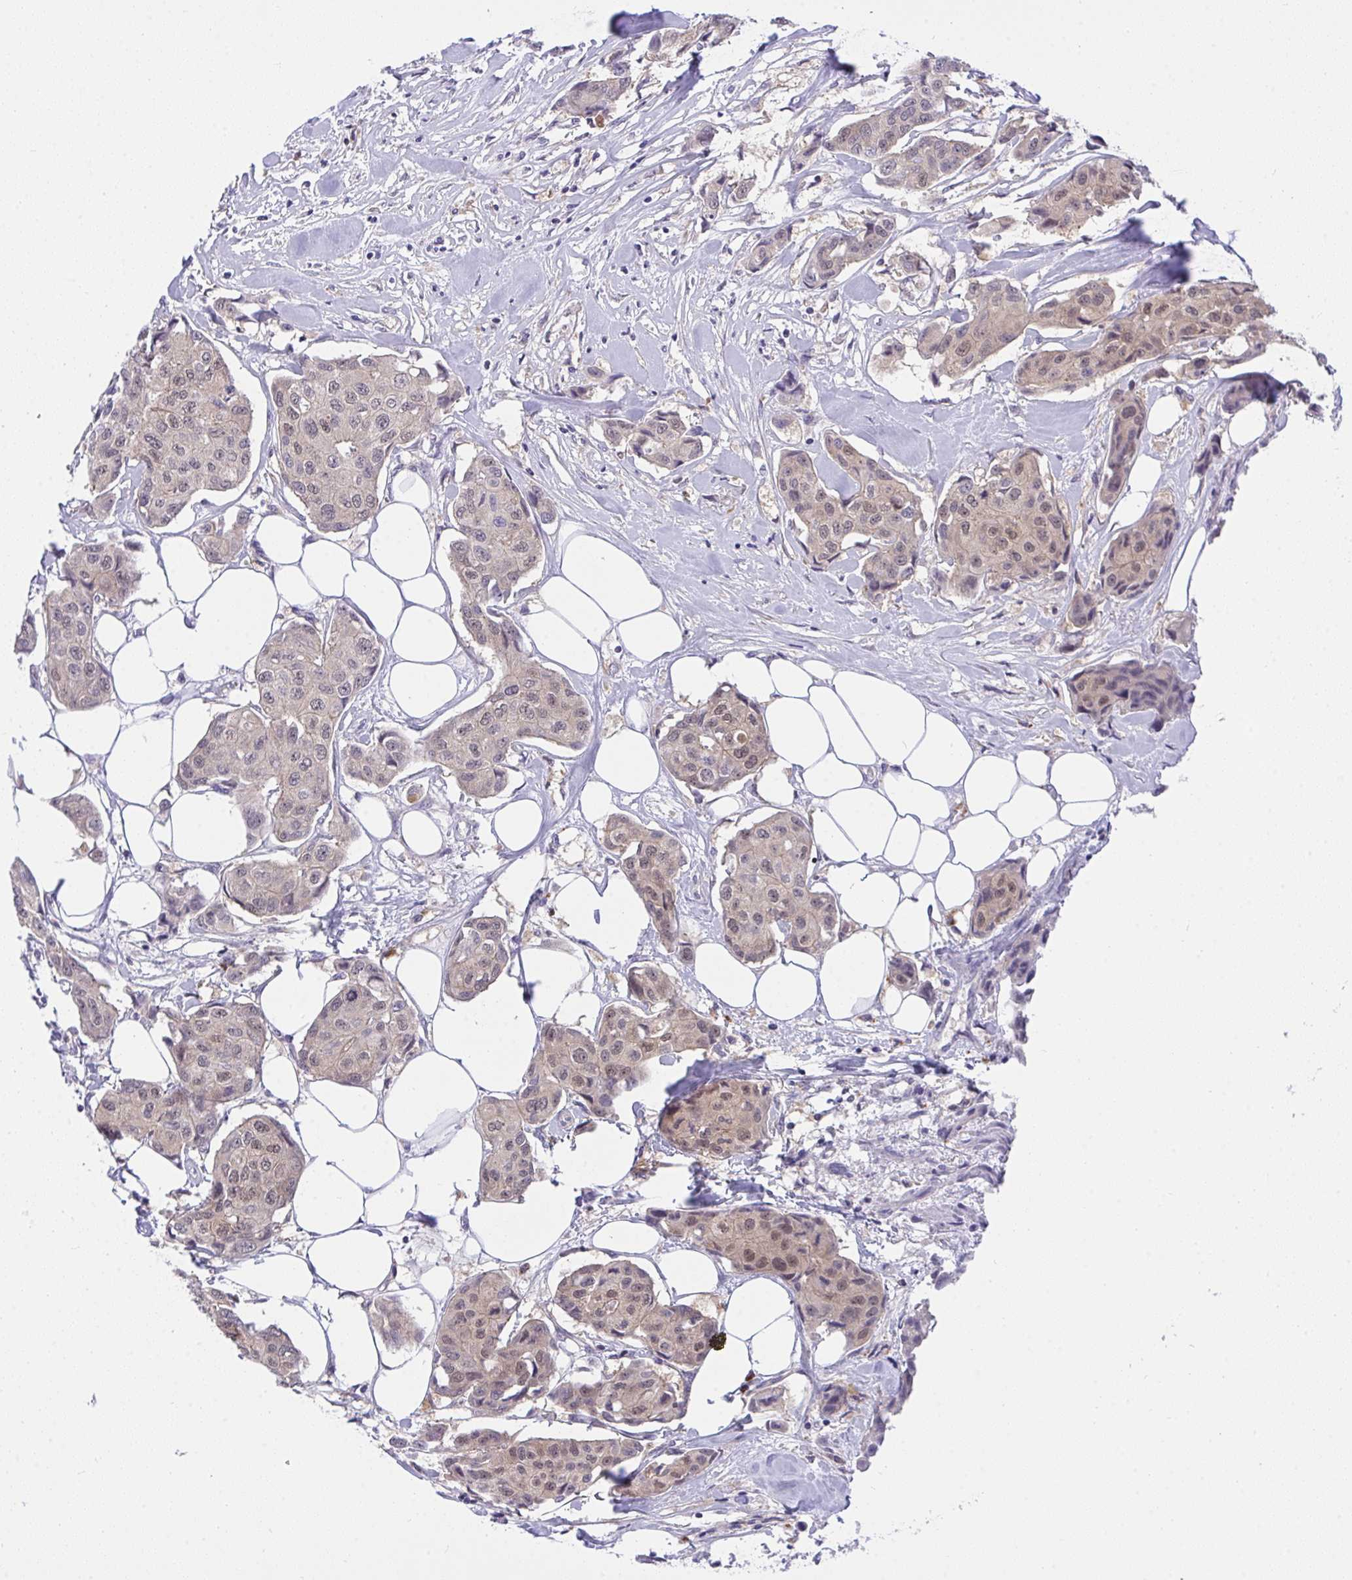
{"staining": {"intensity": "weak", "quantity": ">75%", "location": "cytoplasmic/membranous,nuclear"}, "tissue": "breast cancer", "cell_type": "Tumor cells", "image_type": "cancer", "snomed": [{"axis": "morphology", "description": "Duct carcinoma"}, {"axis": "topography", "description": "Breast"}, {"axis": "topography", "description": "Lymph node"}], "caption": "DAB (3,3'-diaminobenzidine) immunohistochemical staining of intraductal carcinoma (breast) reveals weak cytoplasmic/membranous and nuclear protein positivity in about >75% of tumor cells.", "gene": "HOXD12", "patient": {"sex": "female", "age": 80}}